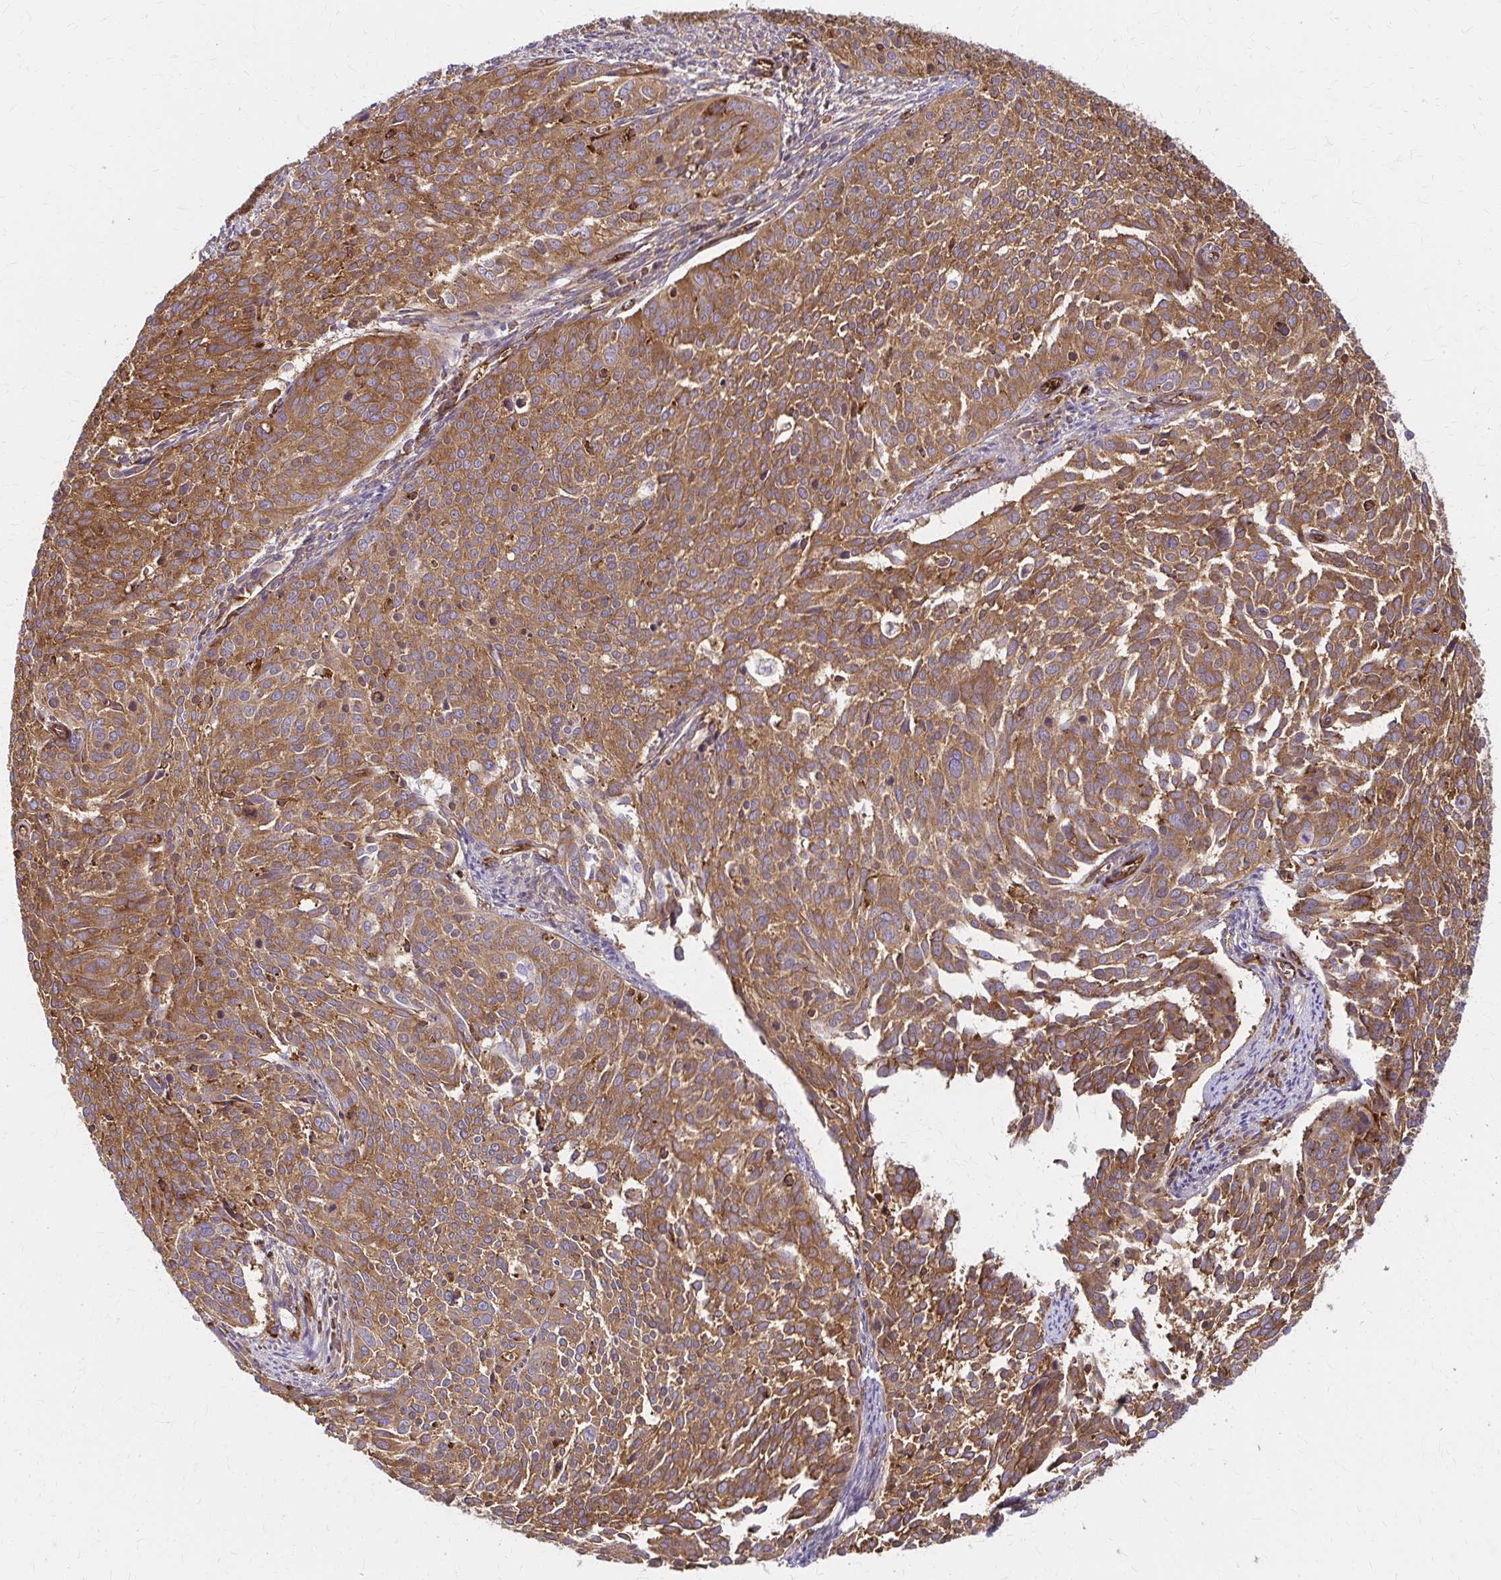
{"staining": {"intensity": "moderate", "quantity": ">75%", "location": "cytoplasmic/membranous"}, "tissue": "cervical cancer", "cell_type": "Tumor cells", "image_type": "cancer", "snomed": [{"axis": "morphology", "description": "Squamous cell carcinoma, NOS"}, {"axis": "topography", "description": "Cervix"}], "caption": "DAB (3,3'-diaminobenzidine) immunohistochemical staining of human cervical cancer reveals moderate cytoplasmic/membranous protein positivity in about >75% of tumor cells. Nuclei are stained in blue.", "gene": "WASF2", "patient": {"sex": "female", "age": 39}}